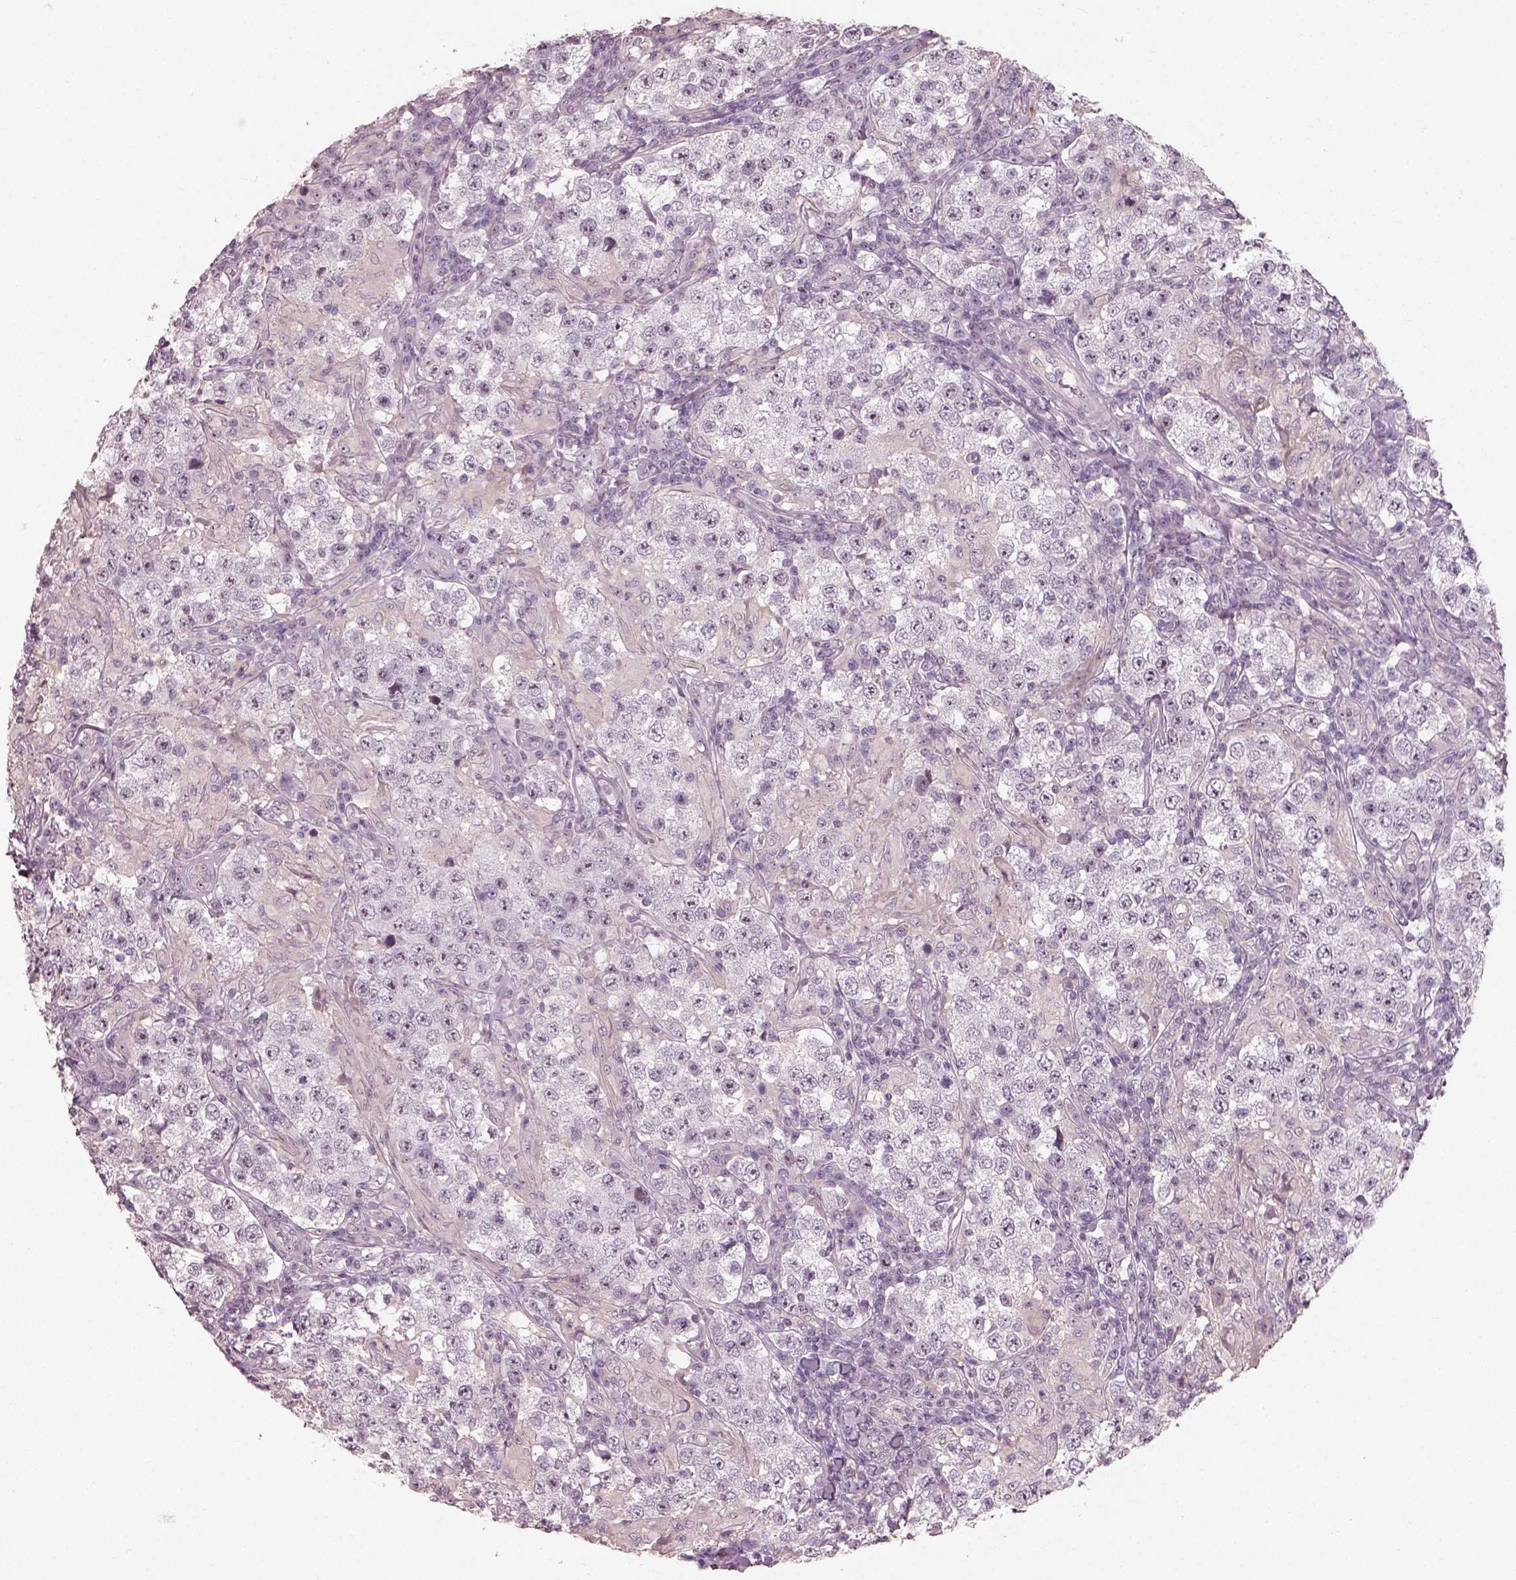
{"staining": {"intensity": "weak", "quantity": "<25%", "location": "nuclear"}, "tissue": "testis cancer", "cell_type": "Tumor cells", "image_type": "cancer", "snomed": [{"axis": "morphology", "description": "Seminoma, NOS"}, {"axis": "morphology", "description": "Carcinoma, Embryonal, NOS"}, {"axis": "topography", "description": "Testis"}], "caption": "Tumor cells show no significant protein positivity in testis cancer (embryonal carcinoma). The staining was performed using DAB (3,3'-diaminobenzidine) to visualize the protein expression in brown, while the nuclei were stained in blue with hematoxylin (Magnification: 20x).", "gene": "CDS1", "patient": {"sex": "male", "age": 41}}